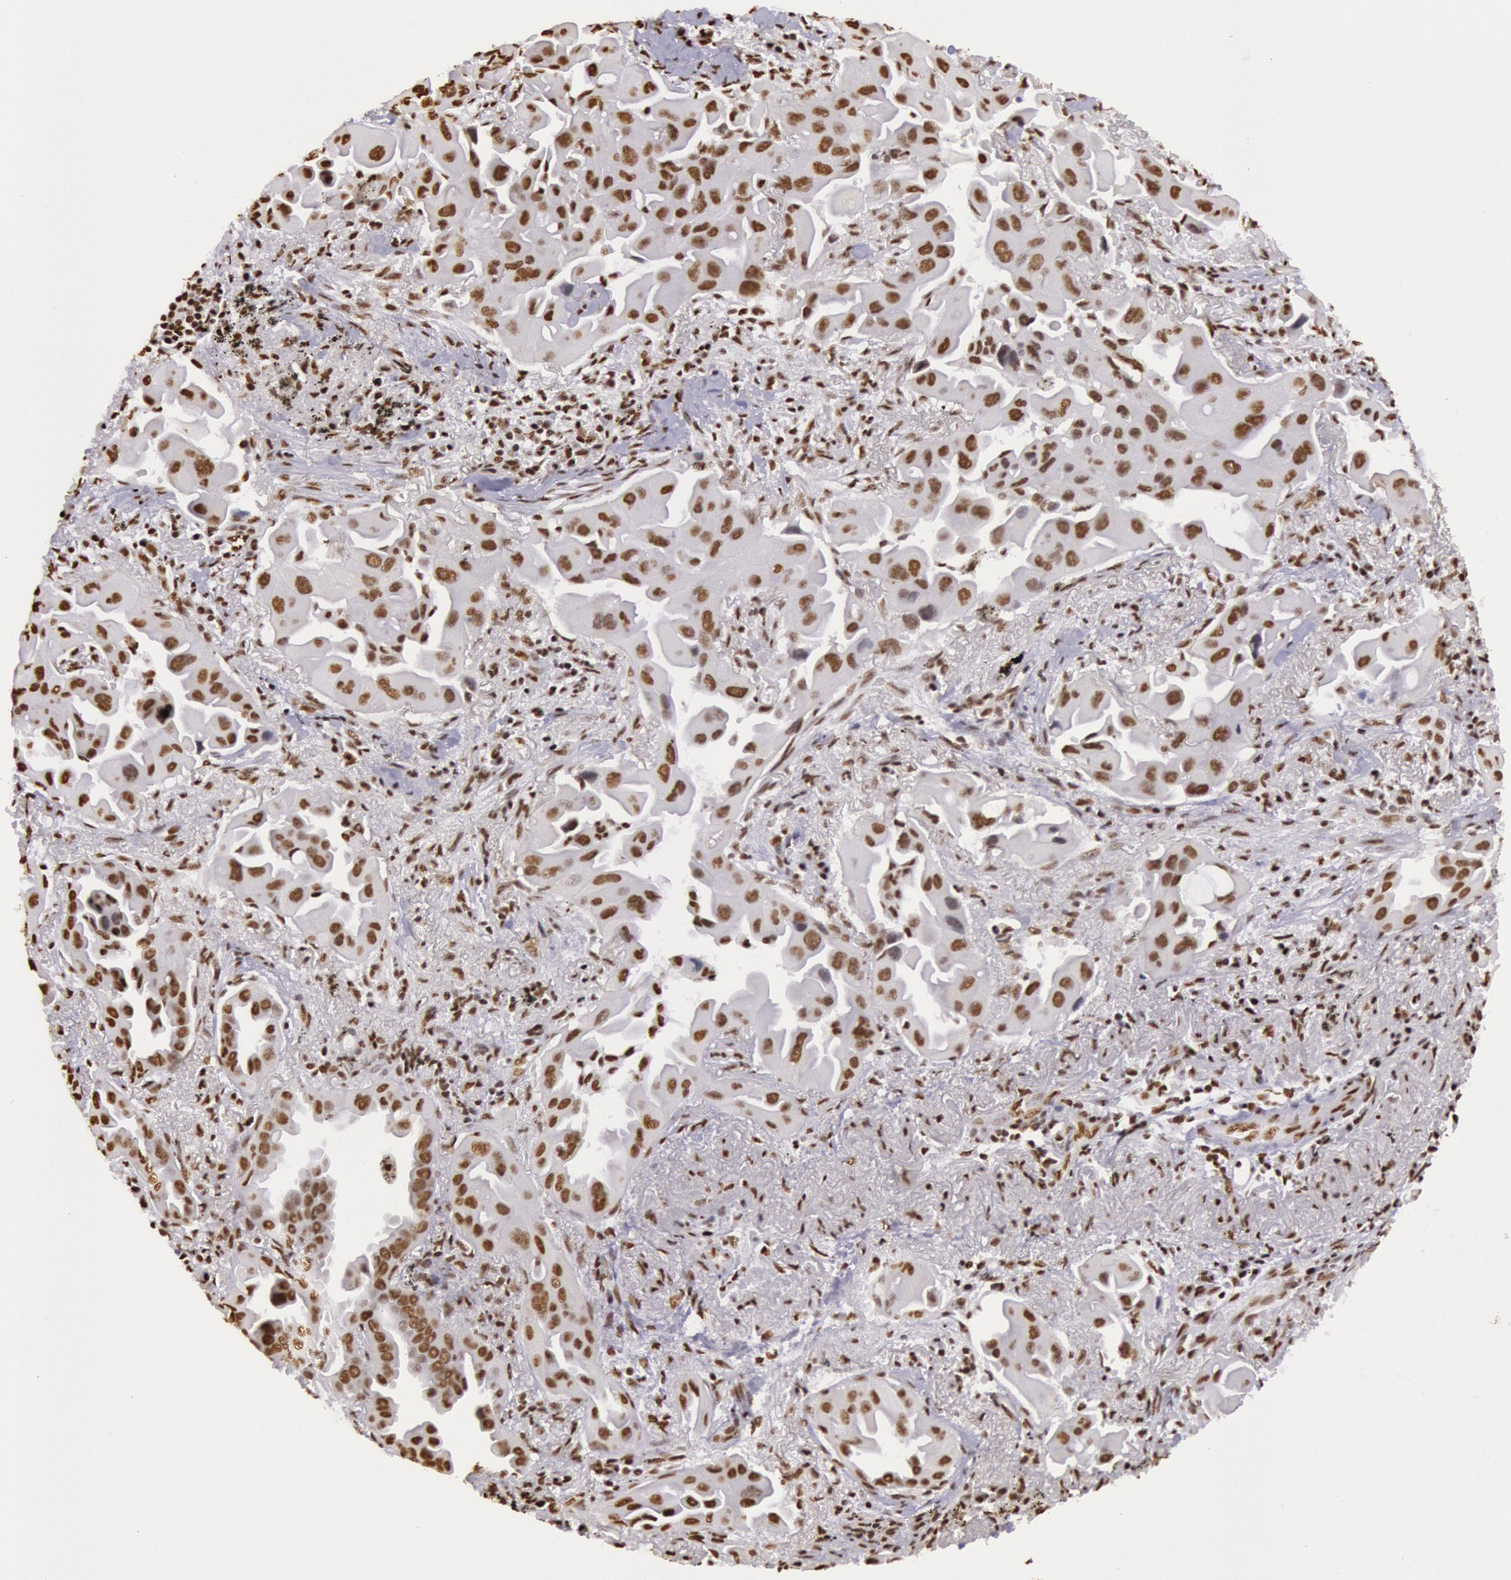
{"staining": {"intensity": "moderate", "quantity": ">75%", "location": "nuclear"}, "tissue": "lung cancer", "cell_type": "Tumor cells", "image_type": "cancer", "snomed": [{"axis": "morphology", "description": "Adenocarcinoma, NOS"}, {"axis": "topography", "description": "Lung"}], "caption": "An immunohistochemistry (IHC) image of tumor tissue is shown. Protein staining in brown labels moderate nuclear positivity in lung adenocarcinoma within tumor cells. Nuclei are stained in blue.", "gene": "HNRNPH2", "patient": {"sex": "male", "age": 68}}